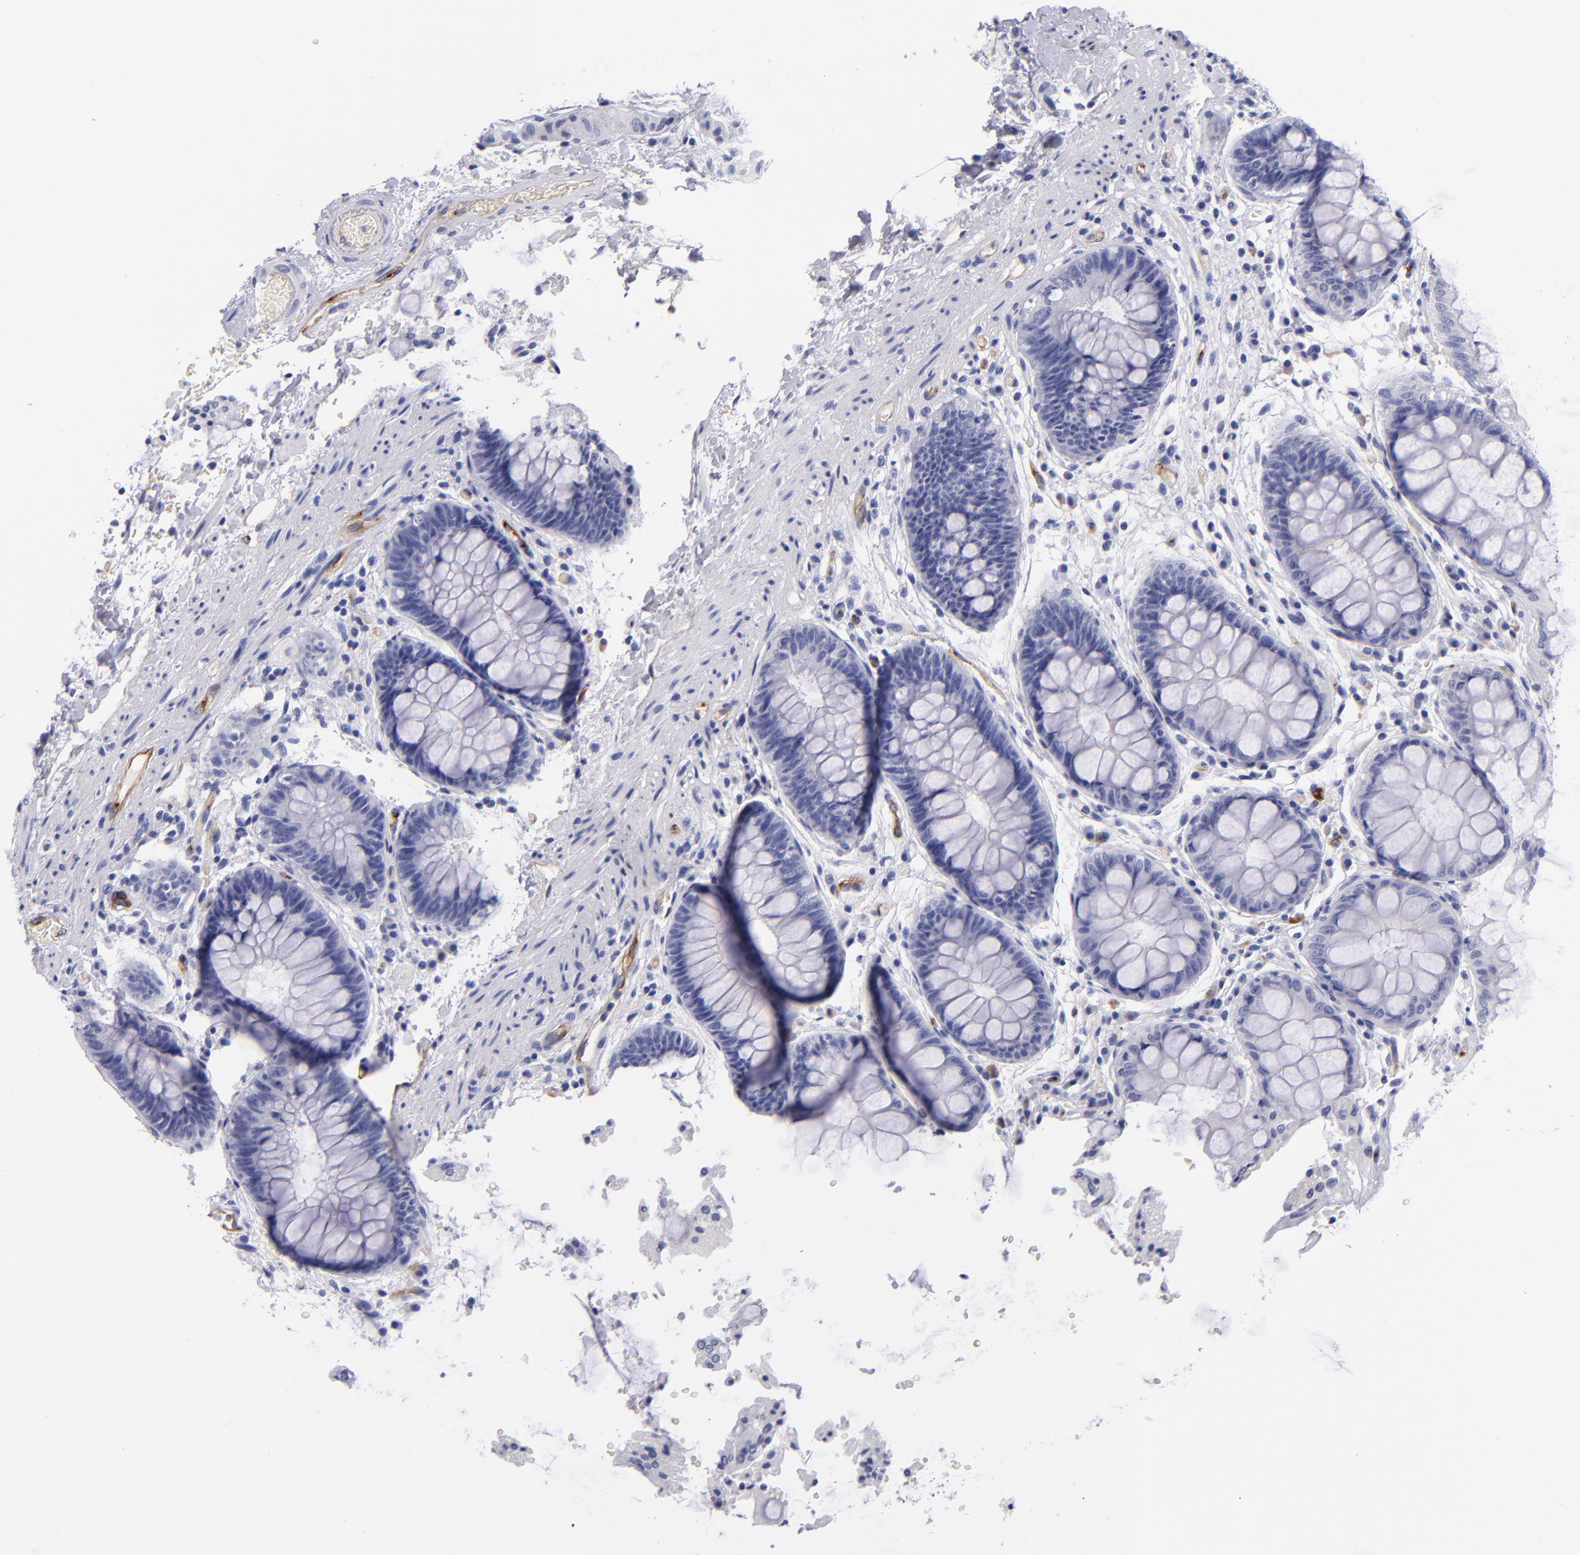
{"staining": {"intensity": "negative", "quantity": "none", "location": "none"}, "tissue": "rectum", "cell_type": "Glandular cells", "image_type": "normal", "snomed": [{"axis": "morphology", "description": "Normal tissue, NOS"}, {"axis": "topography", "description": "Rectum"}], "caption": "Rectum stained for a protein using immunohistochemistry (IHC) reveals no staining glandular cells.", "gene": "NOS3", "patient": {"sex": "female", "age": 46}}